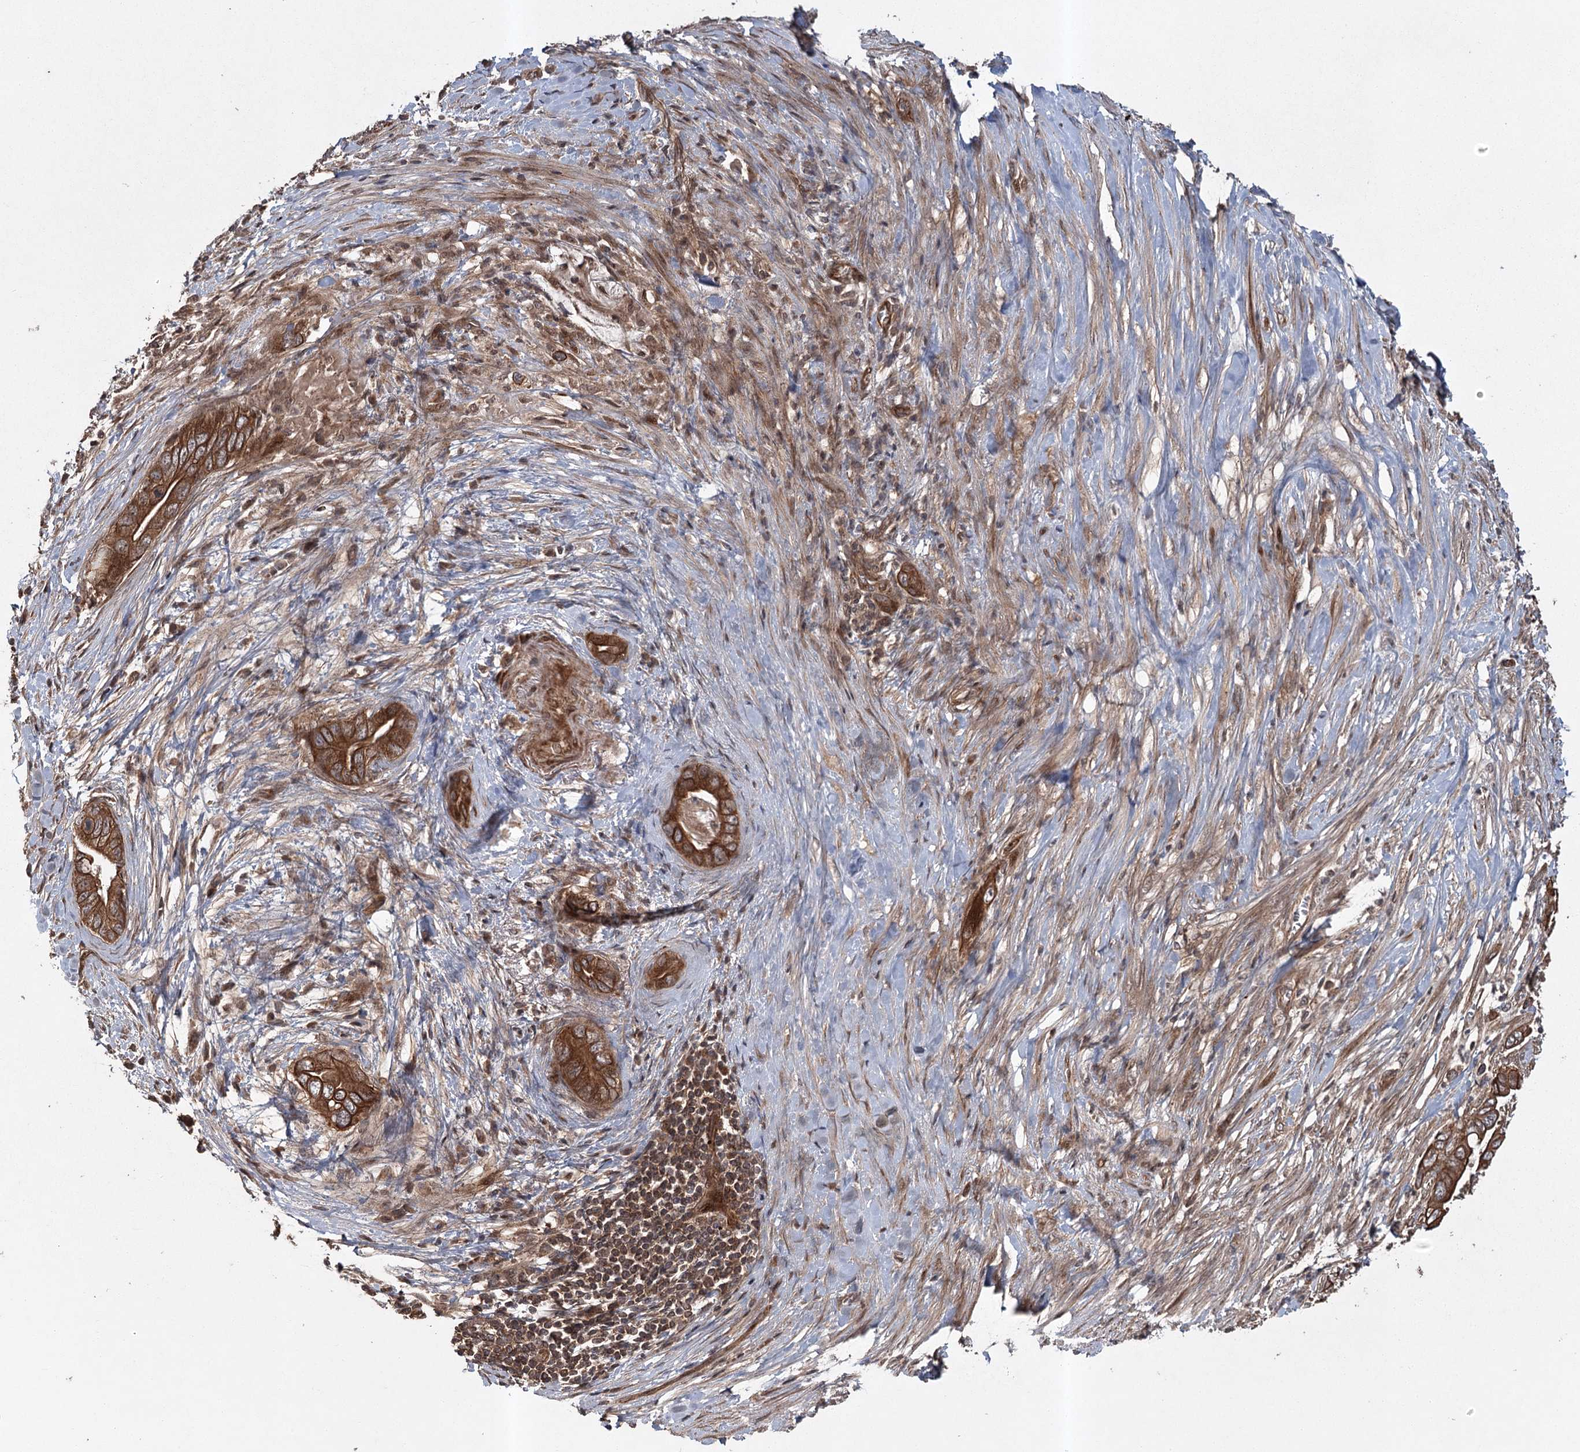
{"staining": {"intensity": "strong", "quantity": ">75%", "location": "cytoplasmic/membranous"}, "tissue": "pancreatic cancer", "cell_type": "Tumor cells", "image_type": "cancer", "snomed": [{"axis": "morphology", "description": "Adenocarcinoma, NOS"}, {"axis": "topography", "description": "Pancreas"}], "caption": "Brown immunohistochemical staining in human adenocarcinoma (pancreatic) reveals strong cytoplasmic/membranous positivity in approximately >75% of tumor cells.", "gene": "RPAP3", "patient": {"sex": "male", "age": 75}}